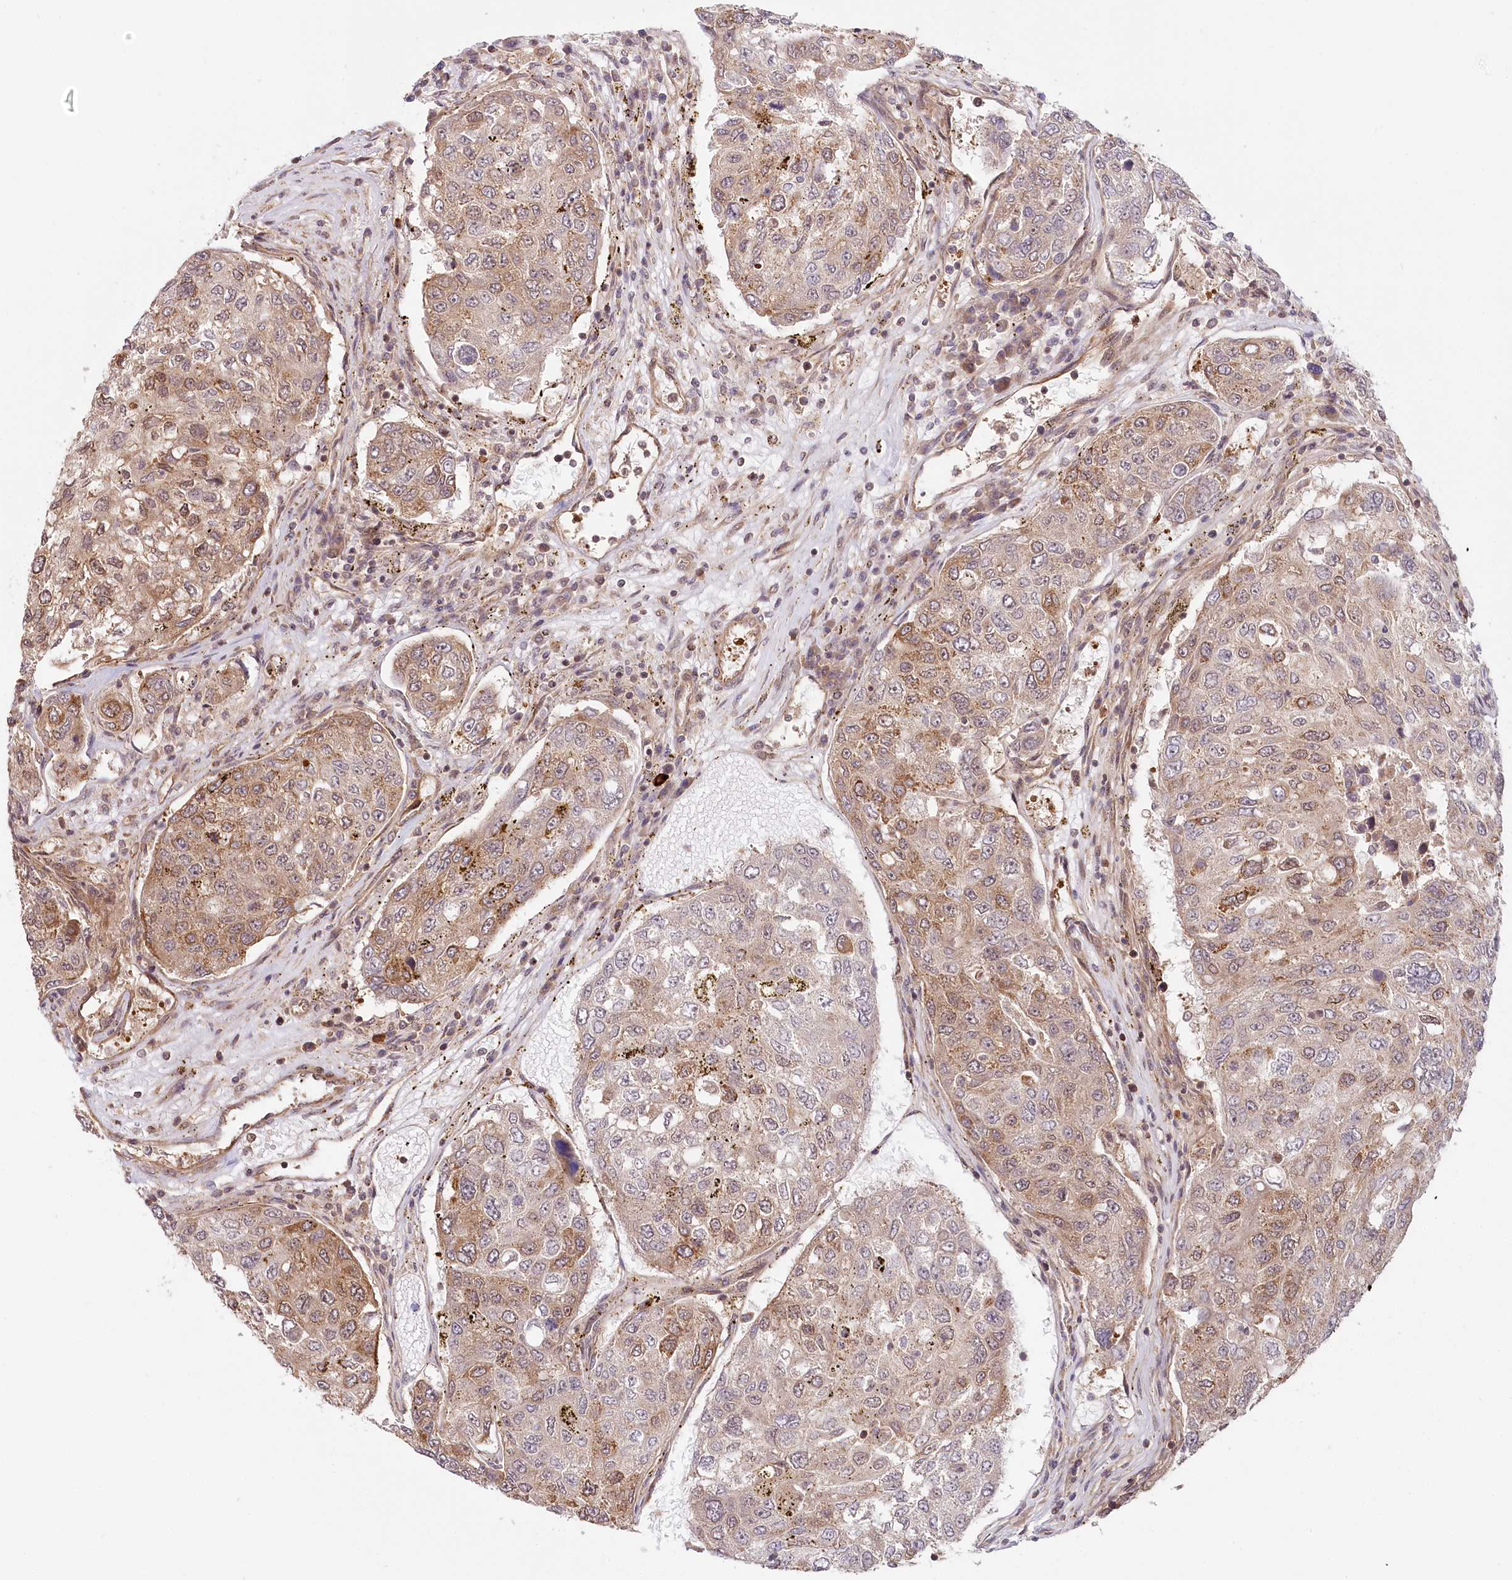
{"staining": {"intensity": "moderate", "quantity": "25%-75%", "location": "cytoplasmic/membranous"}, "tissue": "urothelial cancer", "cell_type": "Tumor cells", "image_type": "cancer", "snomed": [{"axis": "morphology", "description": "Urothelial carcinoma, High grade"}, {"axis": "topography", "description": "Lymph node"}, {"axis": "topography", "description": "Urinary bladder"}], "caption": "This image exhibits IHC staining of urothelial cancer, with medium moderate cytoplasmic/membranous expression in approximately 25%-75% of tumor cells.", "gene": "CEP70", "patient": {"sex": "male", "age": 51}}